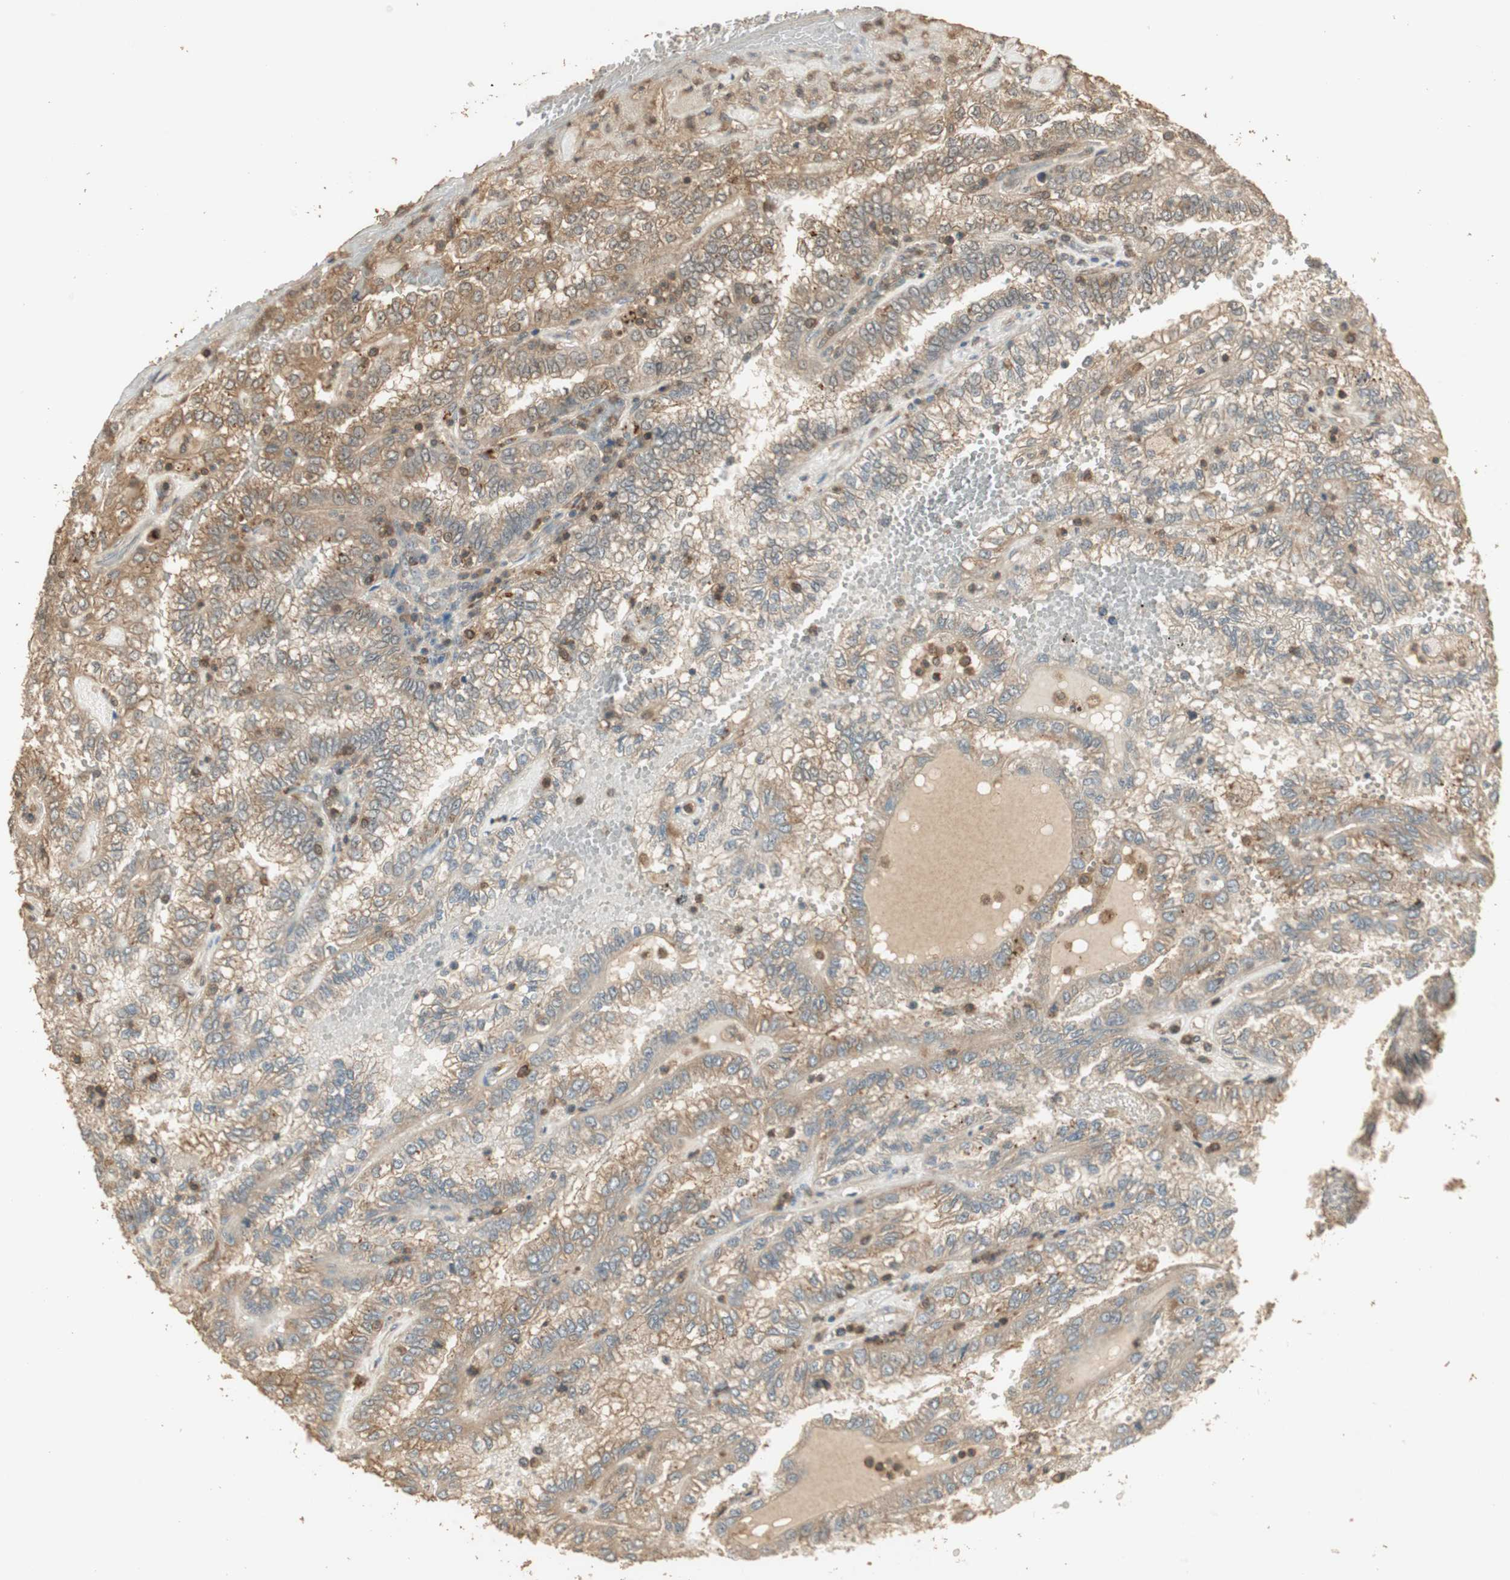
{"staining": {"intensity": "moderate", "quantity": "25%-75%", "location": "cytoplasmic/membranous"}, "tissue": "renal cancer", "cell_type": "Tumor cells", "image_type": "cancer", "snomed": [{"axis": "morphology", "description": "Inflammation, NOS"}, {"axis": "morphology", "description": "Adenocarcinoma, NOS"}, {"axis": "topography", "description": "Kidney"}], "caption": "A micrograph of renal cancer (adenocarcinoma) stained for a protein displays moderate cytoplasmic/membranous brown staining in tumor cells.", "gene": "USP2", "patient": {"sex": "male", "age": 68}}